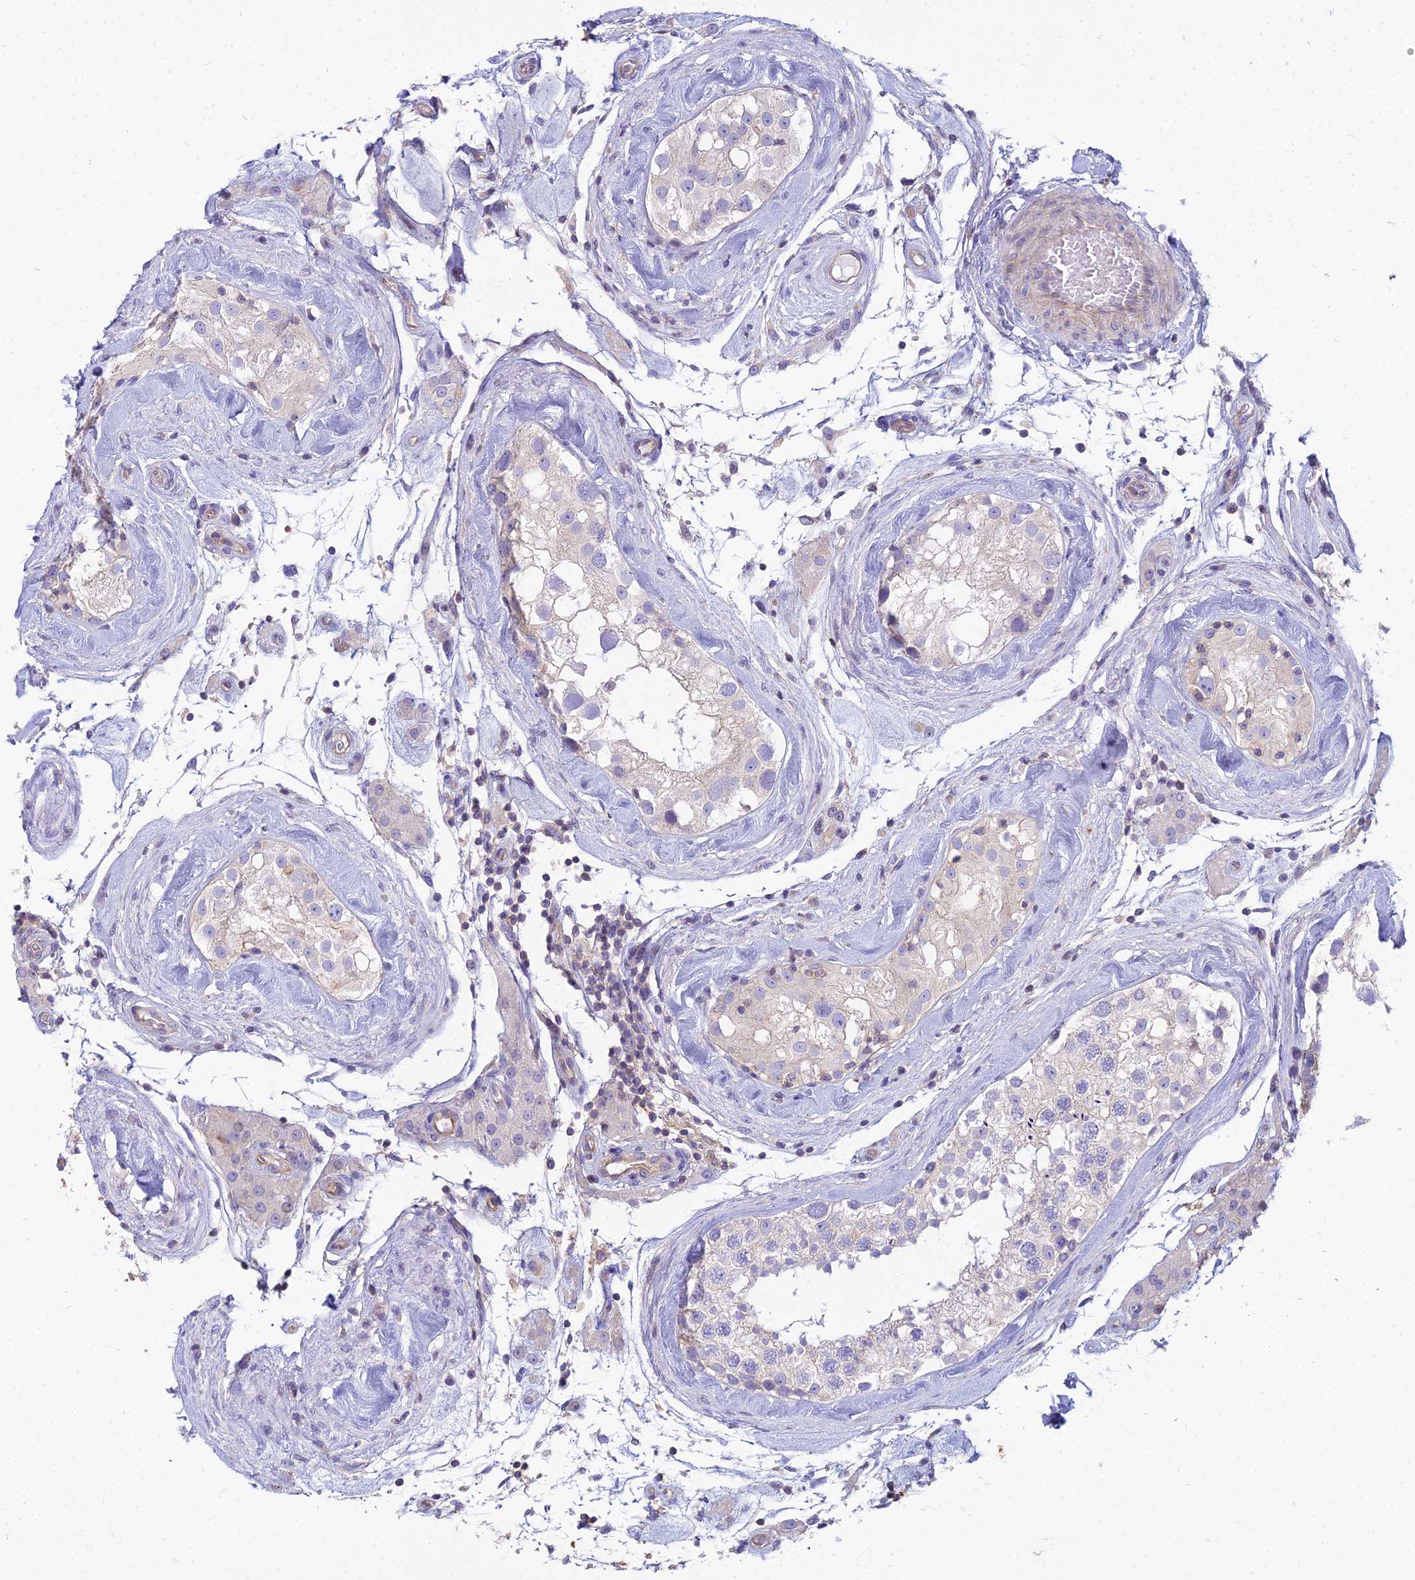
{"staining": {"intensity": "negative", "quantity": "none", "location": "none"}, "tissue": "testis", "cell_type": "Cells in seminiferous ducts", "image_type": "normal", "snomed": [{"axis": "morphology", "description": "Normal tissue, NOS"}, {"axis": "topography", "description": "Testis"}], "caption": "This micrograph is of normal testis stained with immunohistochemistry to label a protein in brown with the nuclei are counter-stained blue. There is no positivity in cells in seminiferous ducts. Nuclei are stained in blue.", "gene": "SMIM24", "patient": {"sex": "male", "age": 46}}